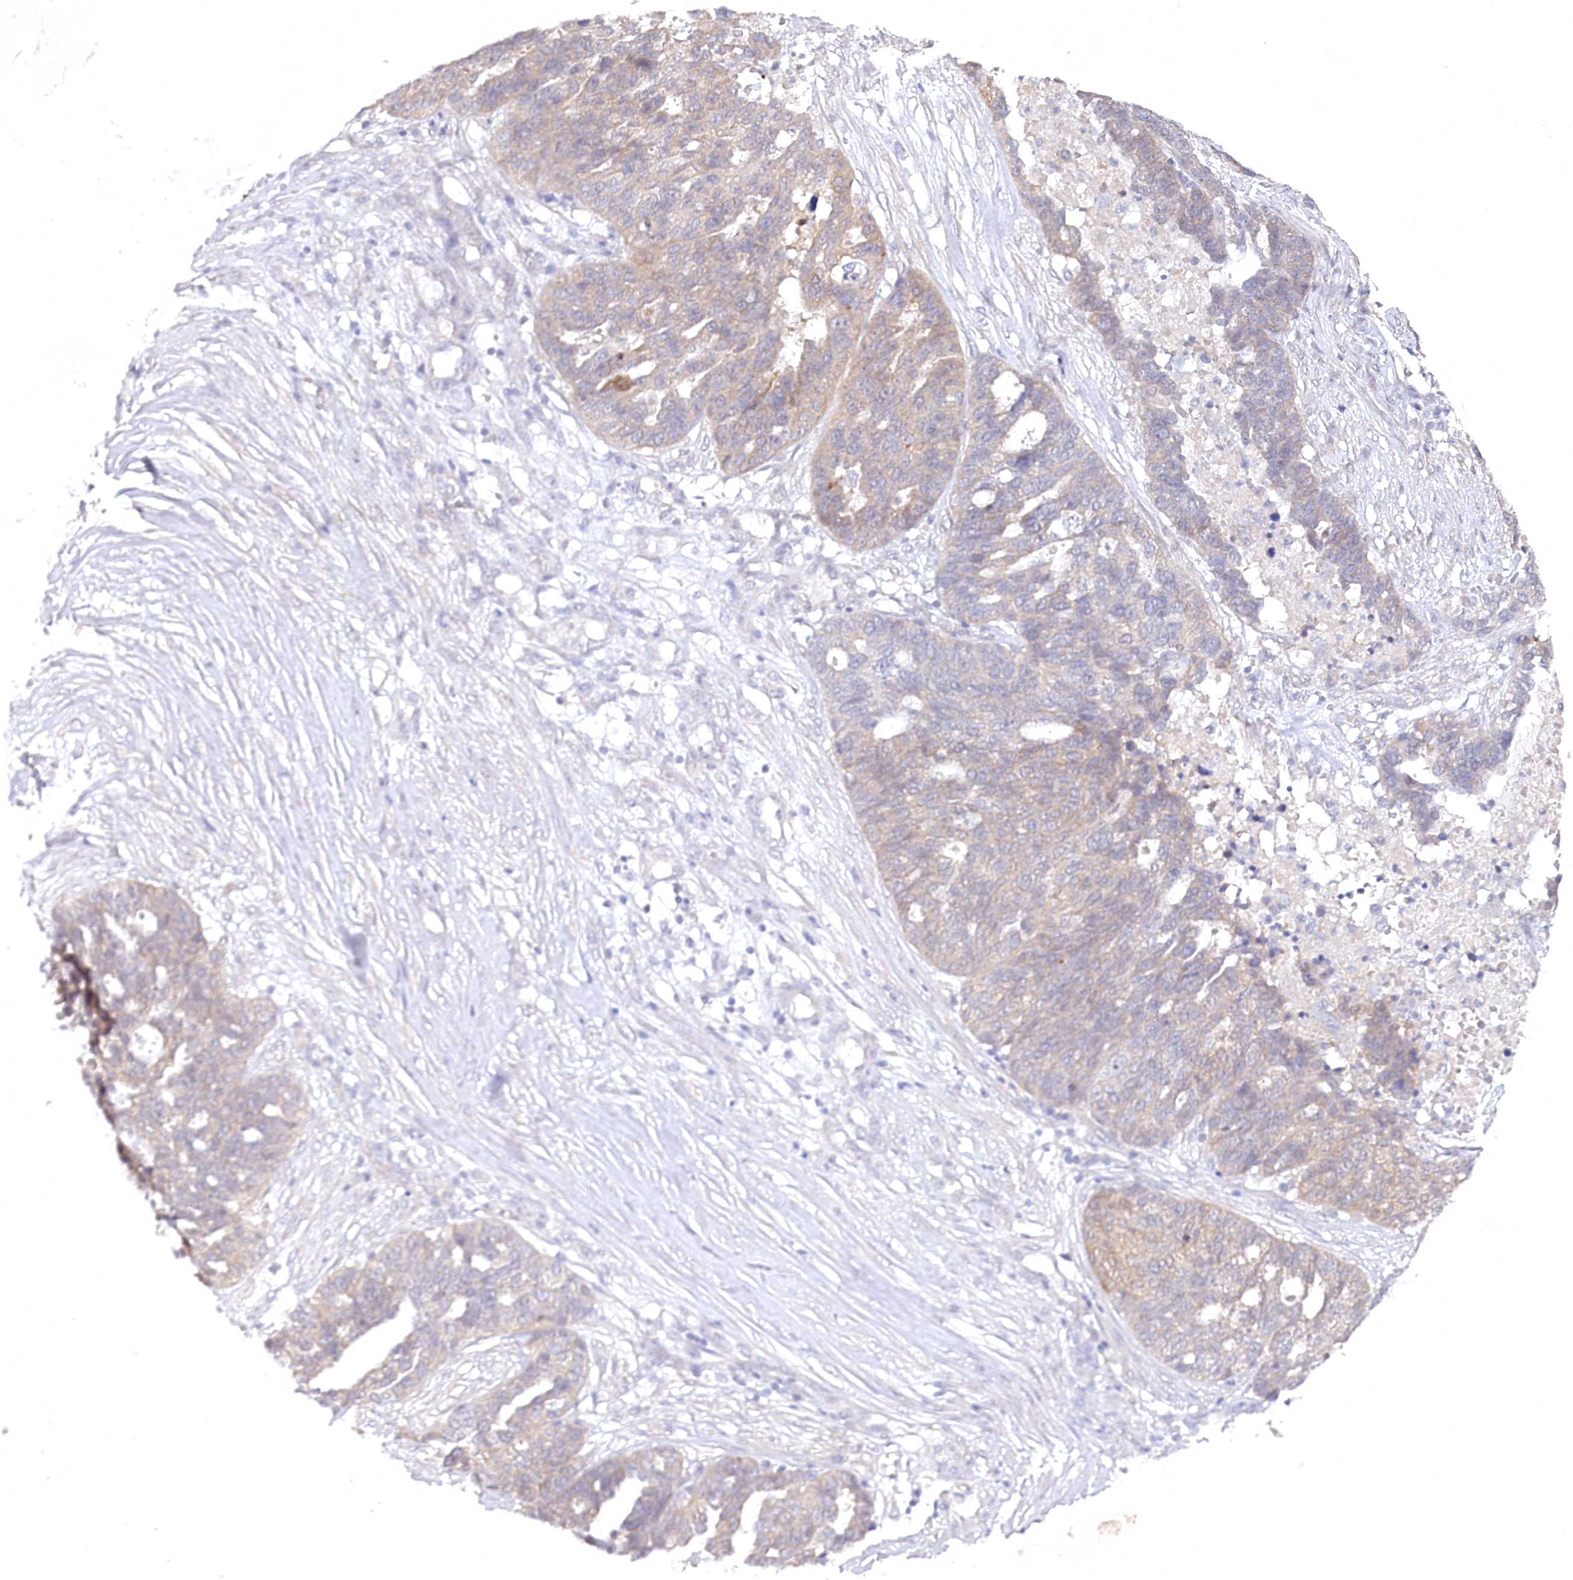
{"staining": {"intensity": "weak", "quantity": "25%-75%", "location": "cytoplasmic/membranous"}, "tissue": "ovarian cancer", "cell_type": "Tumor cells", "image_type": "cancer", "snomed": [{"axis": "morphology", "description": "Cystadenocarcinoma, serous, NOS"}, {"axis": "topography", "description": "Ovary"}], "caption": "Protein expression analysis of human ovarian cancer (serous cystadenocarcinoma) reveals weak cytoplasmic/membranous positivity in about 25%-75% of tumor cells.", "gene": "AAMDC", "patient": {"sex": "female", "age": 59}}